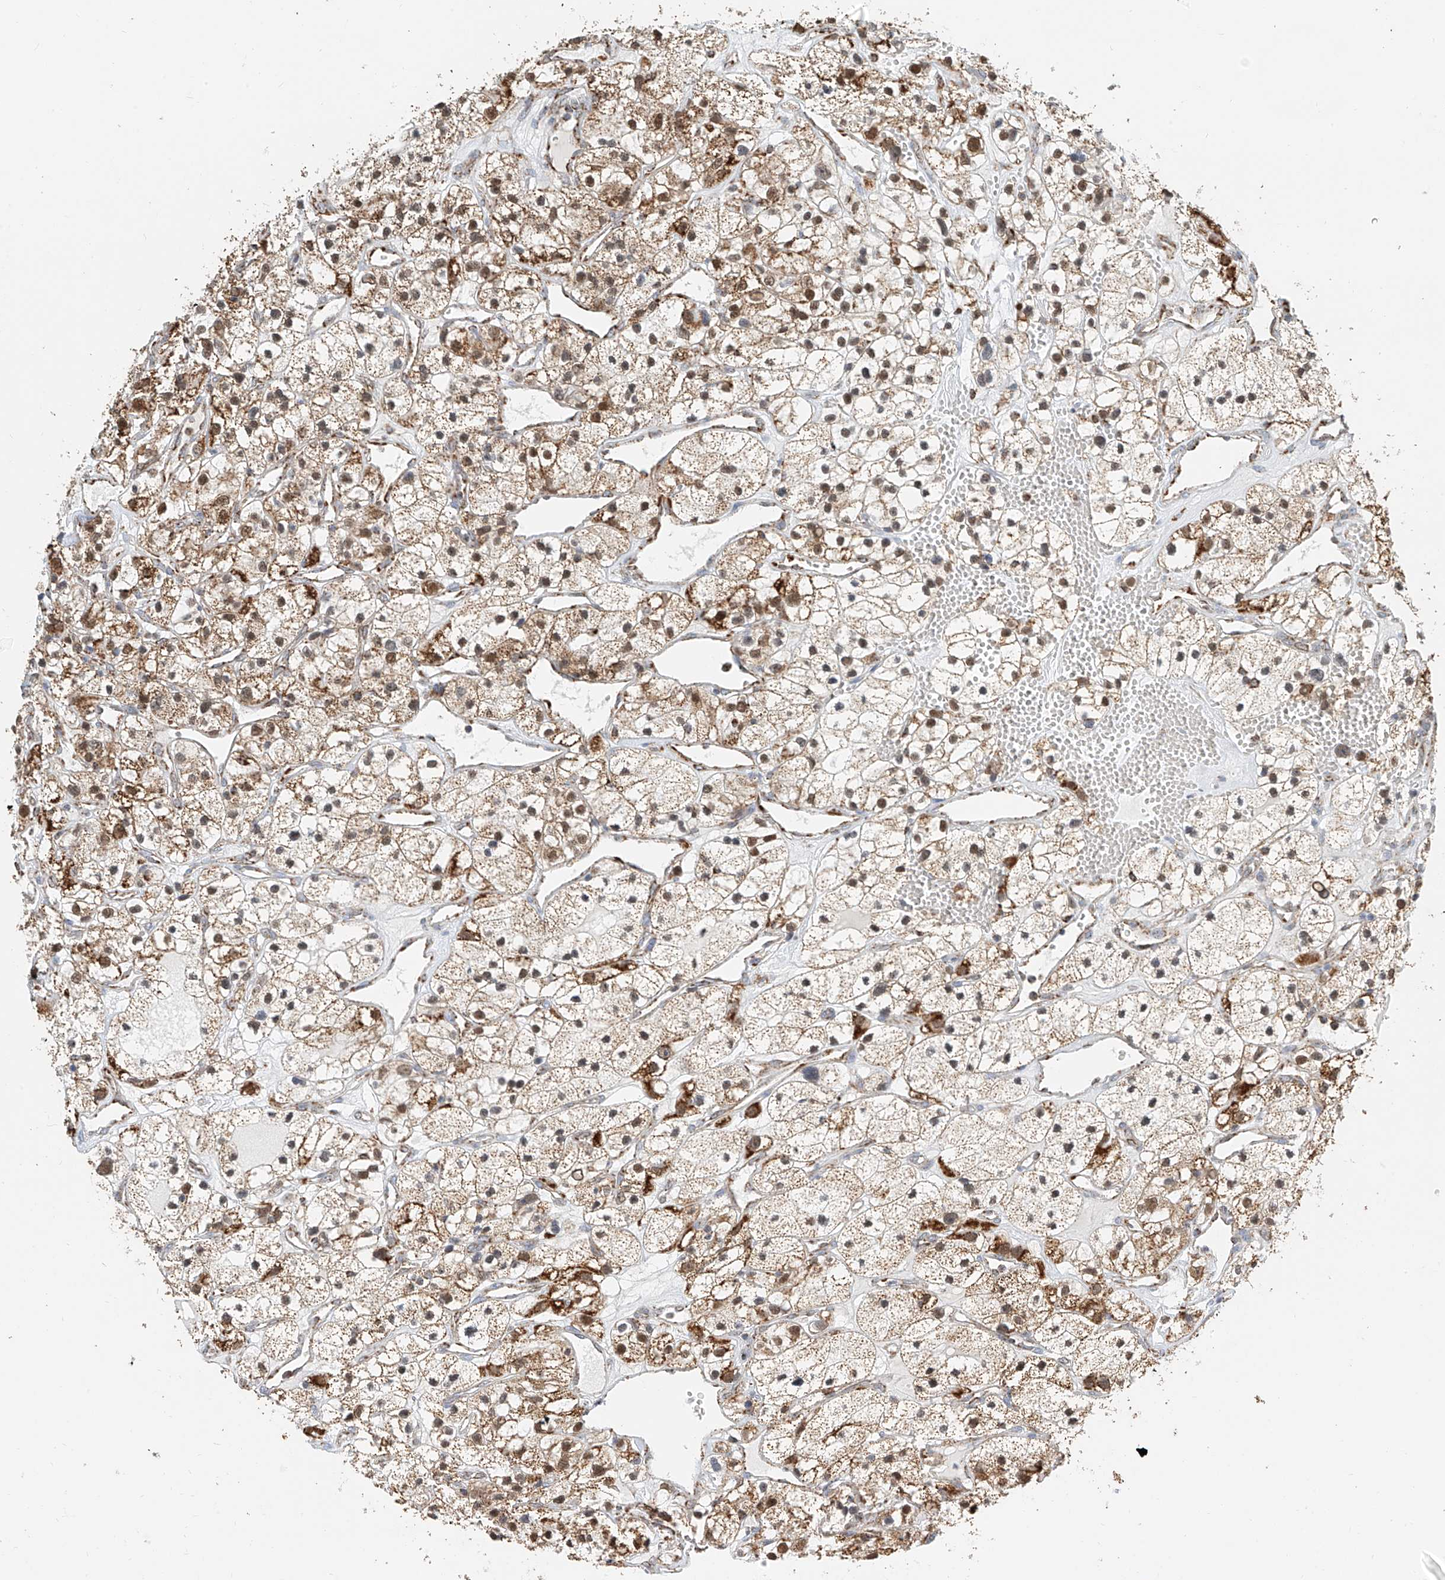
{"staining": {"intensity": "moderate", "quantity": ">75%", "location": "cytoplasmic/membranous,nuclear"}, "tissue": "renal cancer", "cell_type": "Tumor cells", "image_type": "cancer", "snomed": [{"axis": "morphology", "description": "Adenocarcinoma, NOS"}, {"axis": "topography", "description": "Kidney"}], "caption": "Brown immunohistochemical staining in renal cancer (adenocarcinoma) exhibits moderate cytoplasmic/membranous and nuclear expression in about >75% of tumor cells.", "gene": "PPA2", "patient": {"sex": "female", "age": 57}}